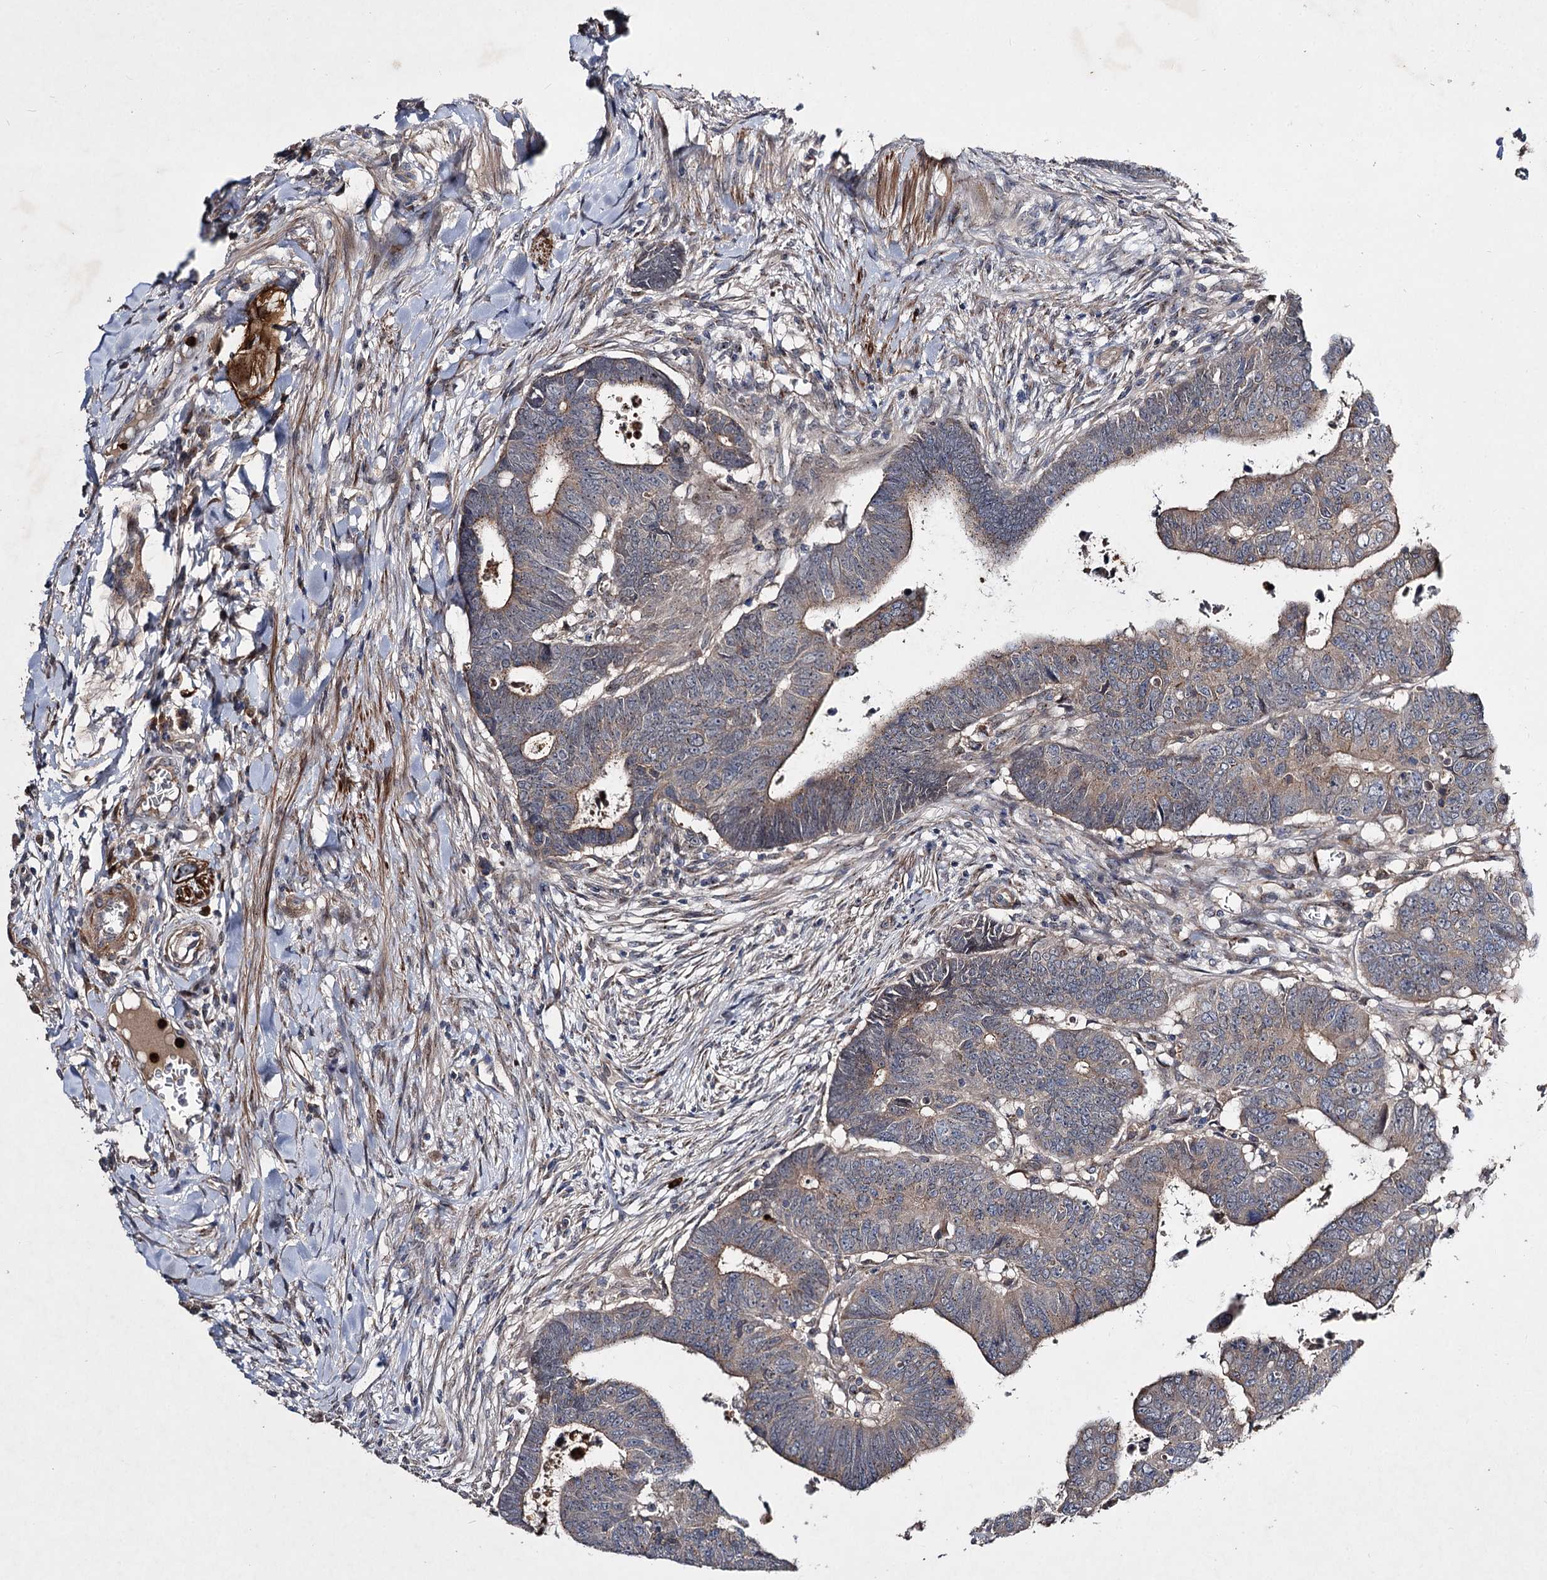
{"staining": {"intensity": "weak", "quantity": "25%-75%", "location": "cytoplasmic/membranous"}, "tissue": "colorectal cancer", "cell_type": "Tumor cells", "image_type": "cancer", "snomed": [{"axis": "morphology", "description": "Normal tissue, NOS"}, {"axis": "morphology", "description": "Adenocarcinoma, NOS"}, {"axis": "topography", "description": "Rectum"}], "caption": "Colorectal cancer was stained to show a protein in brown. There is low levels of weak cytoplasmic/membranous positivity in about 25%-75% of tumor cells.", "gene": "MINDY3", "patient": {"sex": "female", "age": 65}}